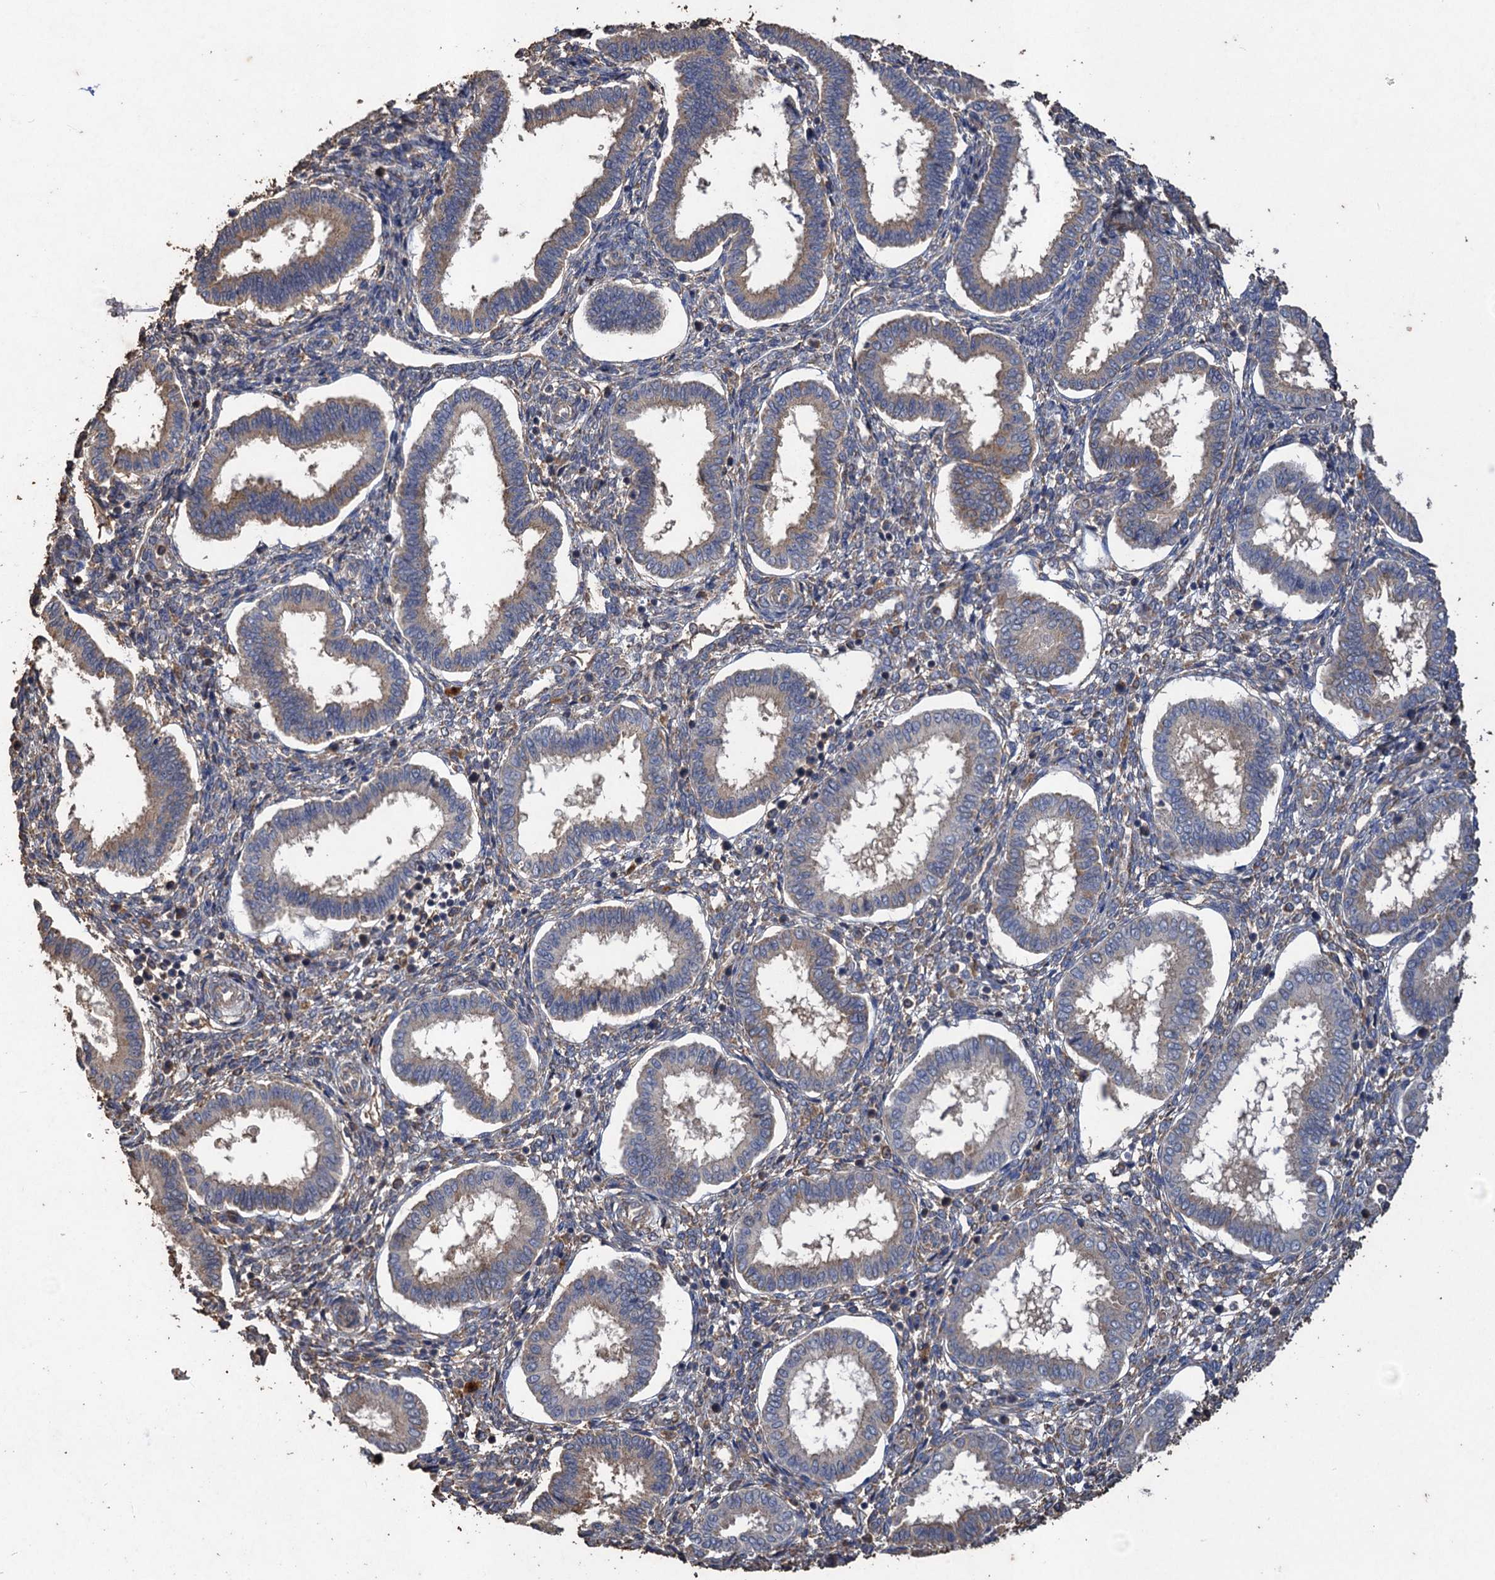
{"staining": {"intensity": "moderate", "quantity": "<25%", "location": "cytoplasmic/membranous"}, "tissue": "endometrium", "cell_type": "Cells in endometrial stroma", "image_type": "normal", "snomed": [{"axis": "morphology", "description": "Normal tissue, NOS"}, {"axis": "topography", "description": "Endometrium"}], "caption": "Moderate cytoplasmic/membranous protein expression is identified in approximately <25% of cells in endometrial stroma in endometrium. (brown staining indicates protein expression, while blue staining denotes nuclei).", "gene": "SCUBE3", "patient": {"sex": "female", "age": 24}}